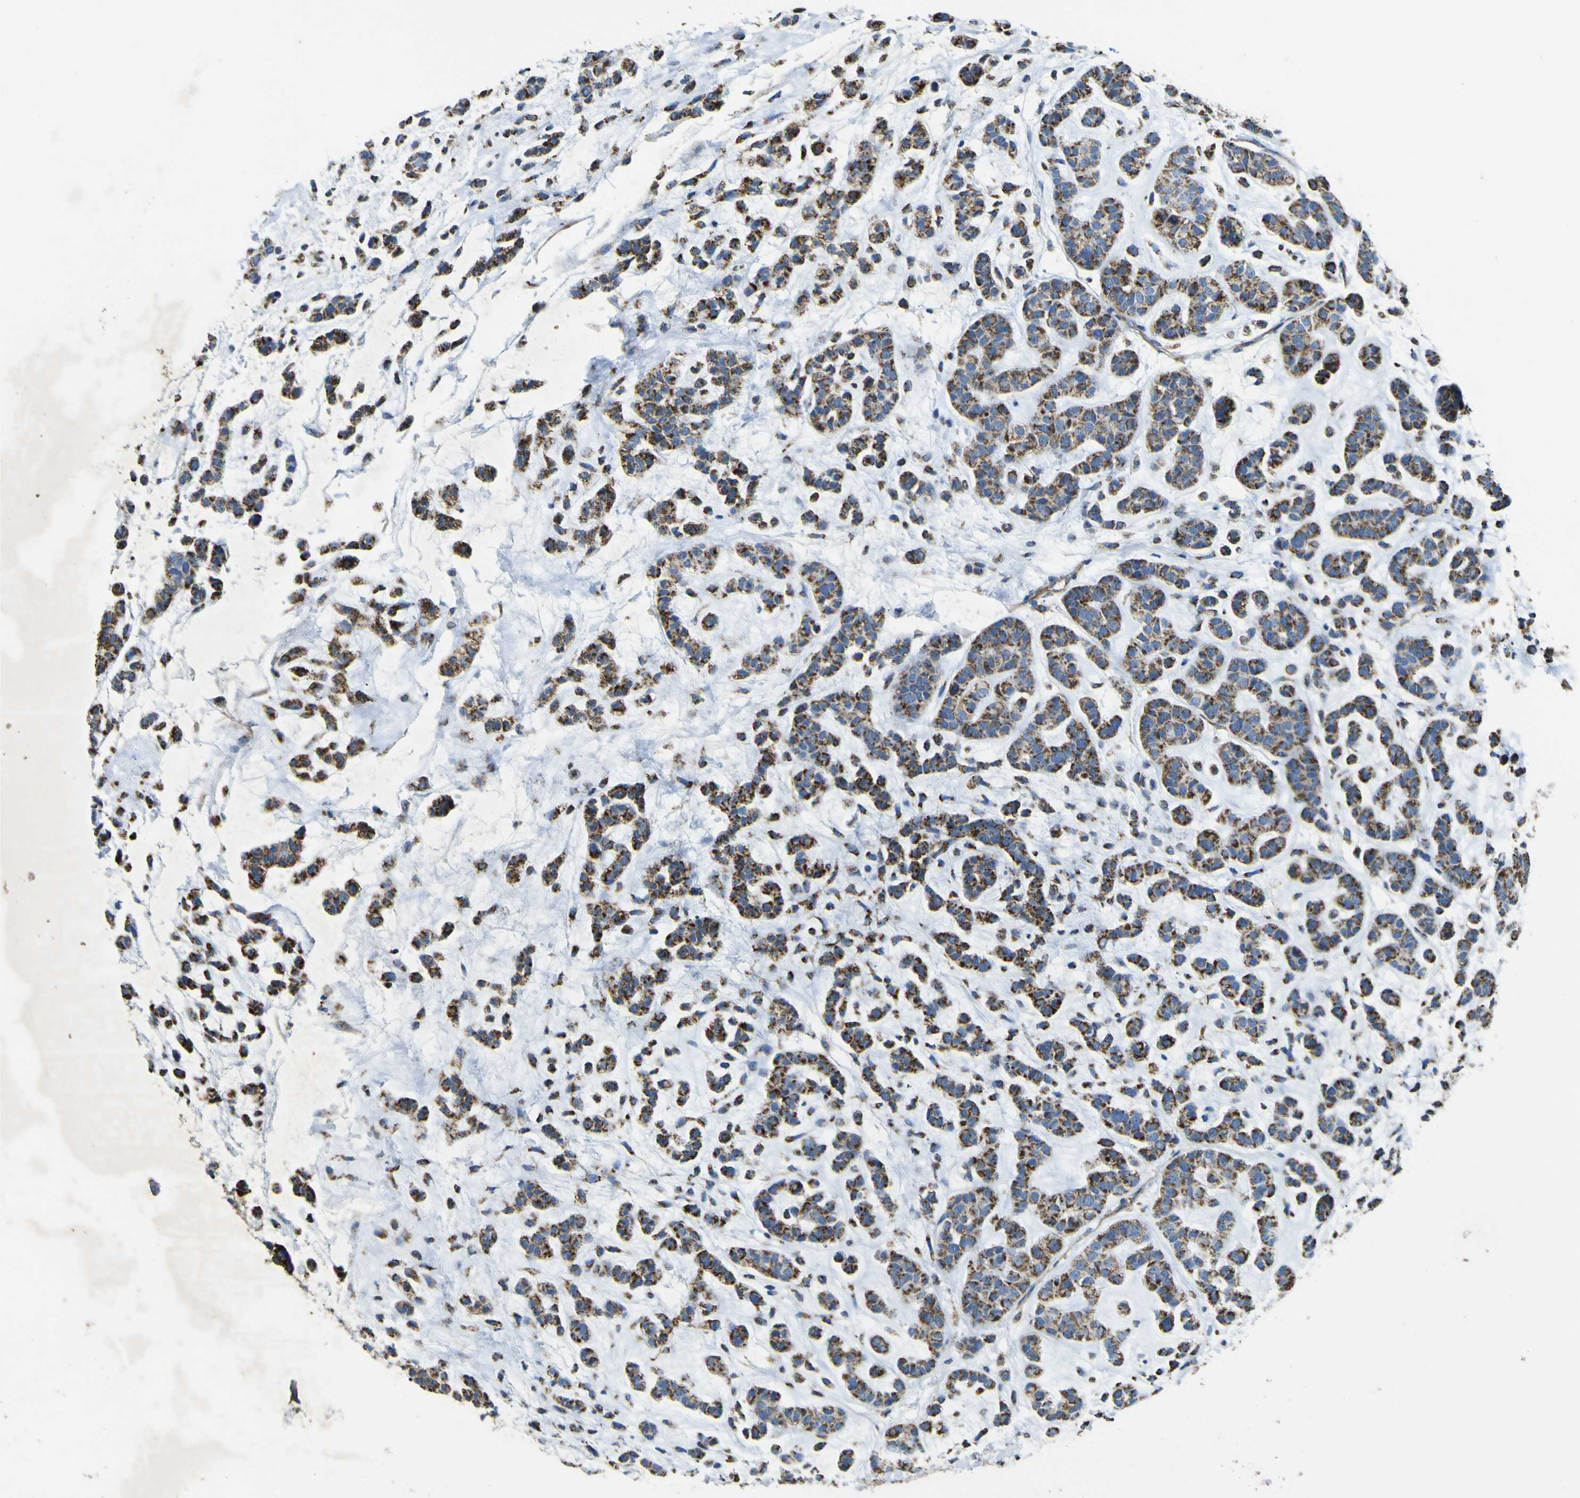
{"staining": {"intensity": "strong", "quantity": ">75%", "location": "cytoplasmic/membranous"}, "tissue": "head and neck cancer", "cell_type": "Tumor cells", "image_type": "cancer", "snomed": [{"axis": "morphology", "description": "Adenocarcinoma, NOS"}, {"axis": "morphology", "description": "Adenoma, NOS"}, {"axis": "topography", "description": "Head-Neck"}], "caption": "Immunohistochemical staining of head and neck cancer exhibits high levels of strong cytoplasmic/membranous protein staining in approximately >75% of tumor cells.", "gene": "ALDH18A1", "patient": {"sex": "female", "age": 55}}